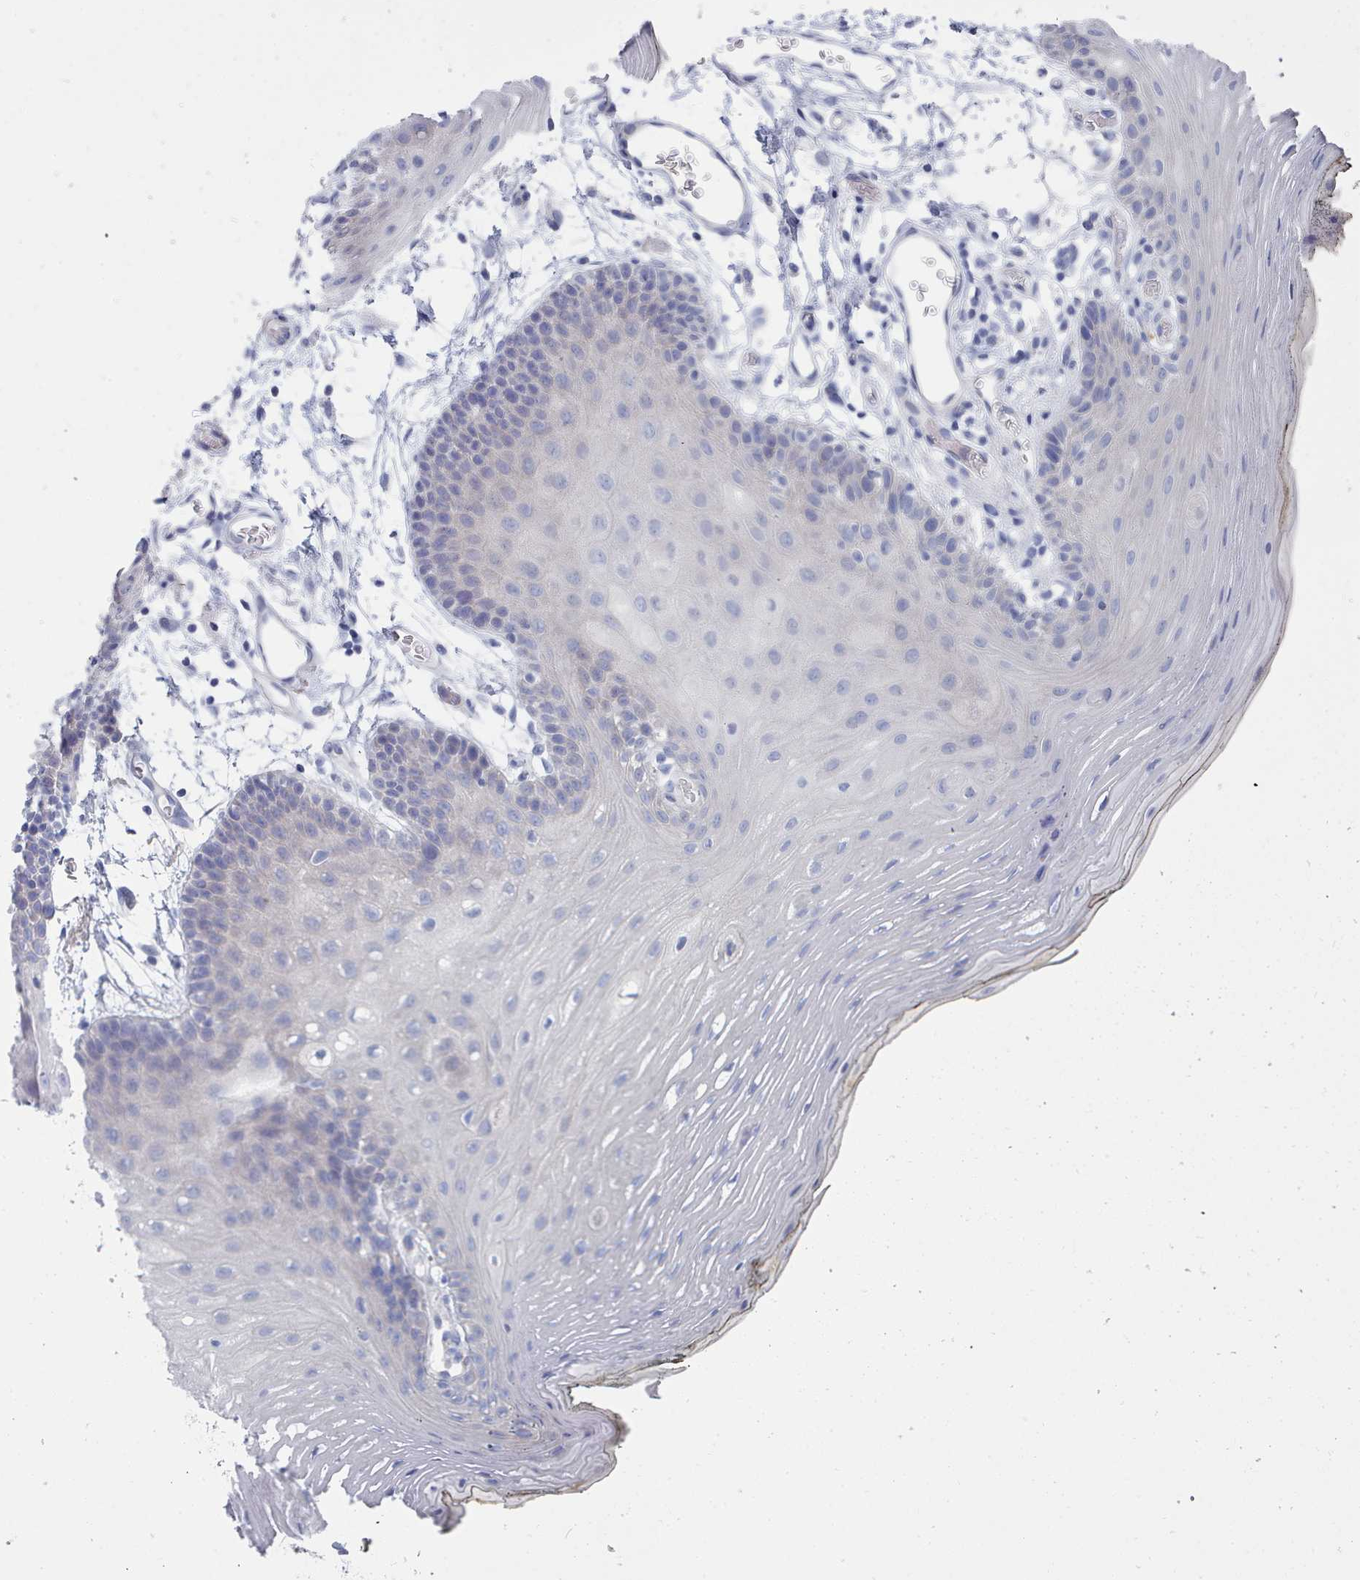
{"staining": {"intensity": "negative", "quantity": "none", "location": "none"}, "tissue": "oral mucosa", "cell_type": "Squamous epithelial cells", "image_type": "normal", "snomed": [{"axis": "morphology", "description": "Normal tissue, NOS"}, {"axis": "topography", "description": "Oral tissue"}, {"axis": "topography", "description": "Tounge, NOS"}], "caption": "This is an immunohistochemistry image of unremarkable oral mucosa. There is no expression in squamous epithelial cells.", "gene": "ENSG00000285188", "patient": {"sex": "female", "age": 81}}